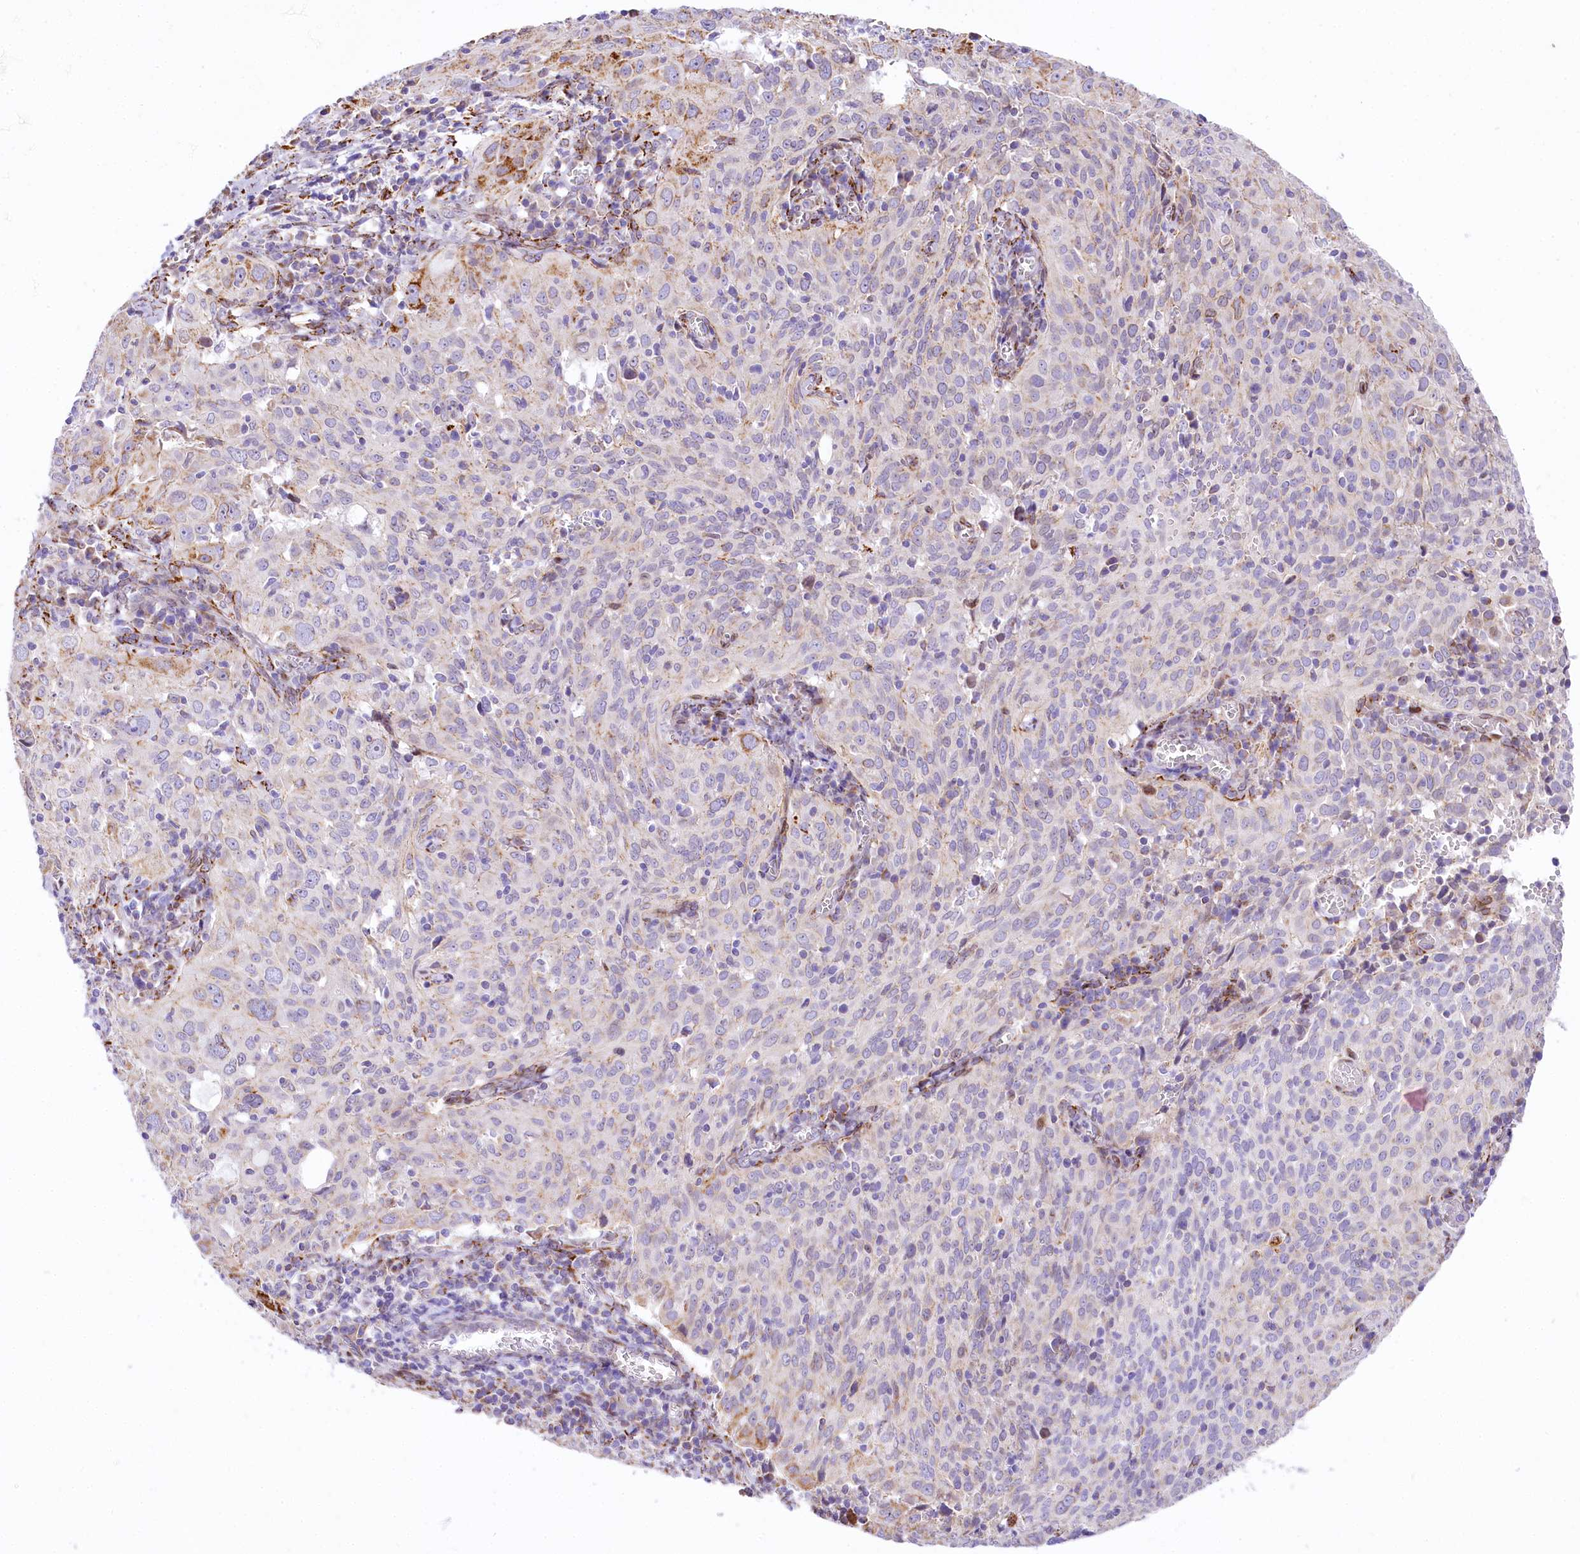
{"staining": {"intensity": "negative", "quantity": "none", "location": "none"}, "tissue": "cervical cancer", "cell_type": "Tumor cells", "image_type": "cancer", "snomed": [{"axis": "morphology", "description": "Squamous cell carcinoma, NOS"}, {"axis": "topography", "description": "Cervix"}], "caption": "DAB immunohistochemical staining of human cervical cancer reveals no significant staining in tumor cells.", "gene": "PPIP5K2", "patient": {"sex": "female", "age": 31}}